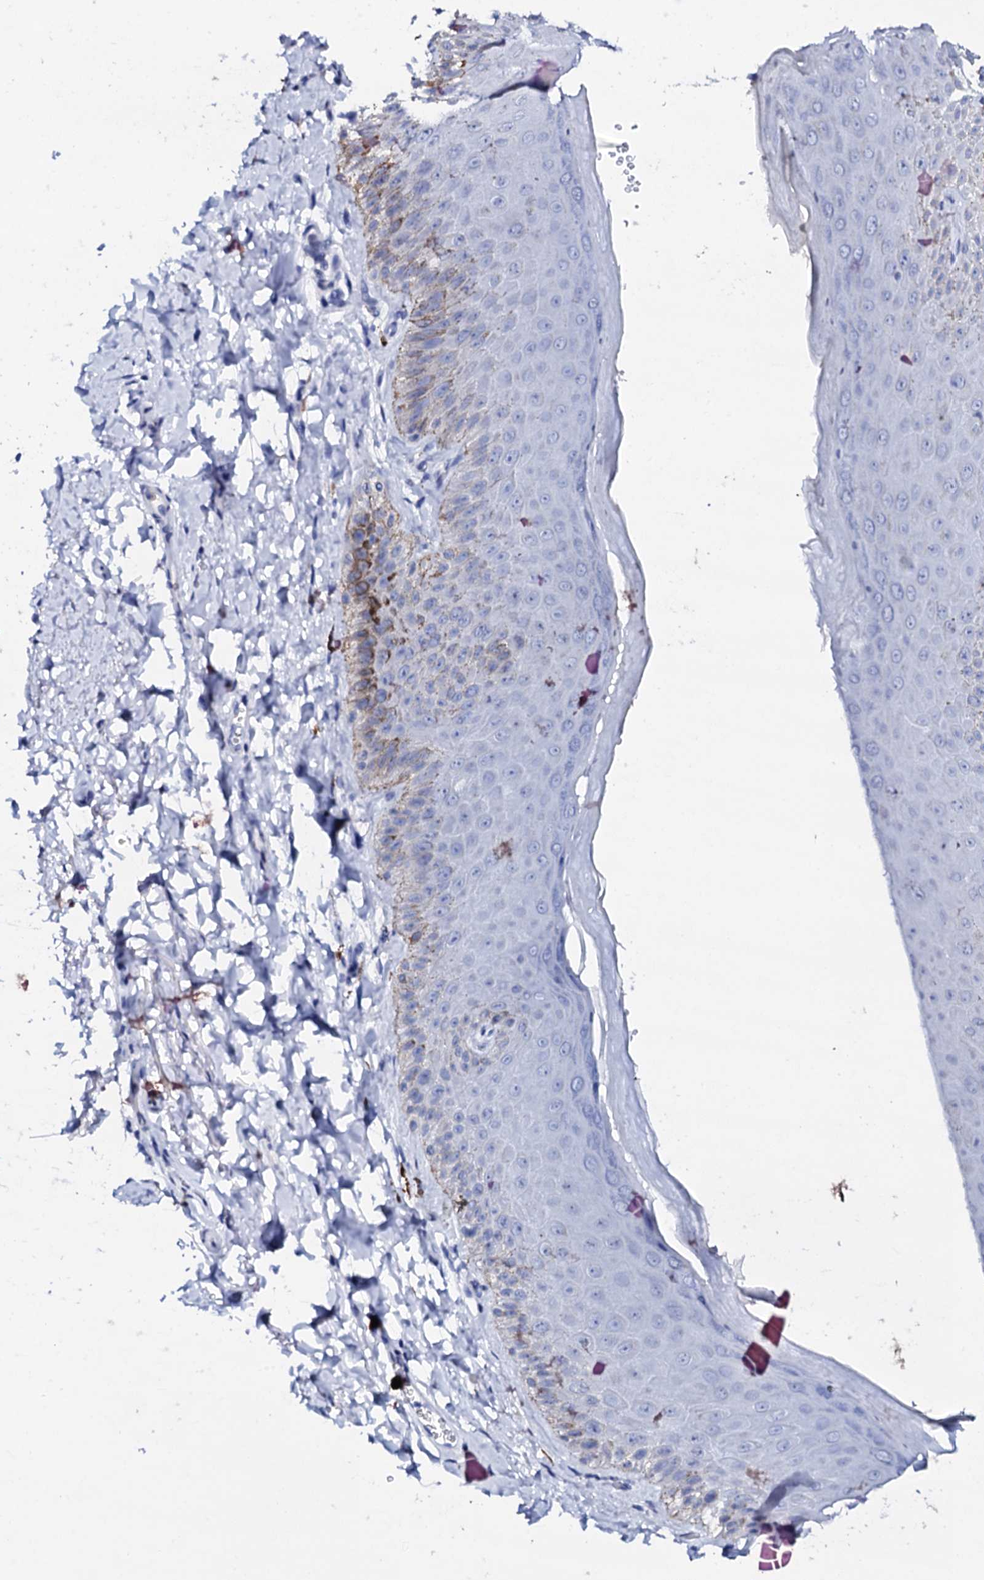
{"staining": {"intensity": "moderate", "quantity": "<25%", "location": "cytoplasmic/membranous"}, "tissue": "skin", "cell_type": "Epidermal cells", "image_type": "normal", "snomed": [{"axis": "morphology", "description": "Normal tissue, NOS"}, {"axis": "topography", "description": "Anal"}], "caption": "Immunohistochemical staining of unremarkable skin shows <25% levels of moderate cytoplasmic/membranous protein expression in about <25% of epidermal cells.", "gene": "FBXL16", "patient": {"sex": "male", "age": 44}}